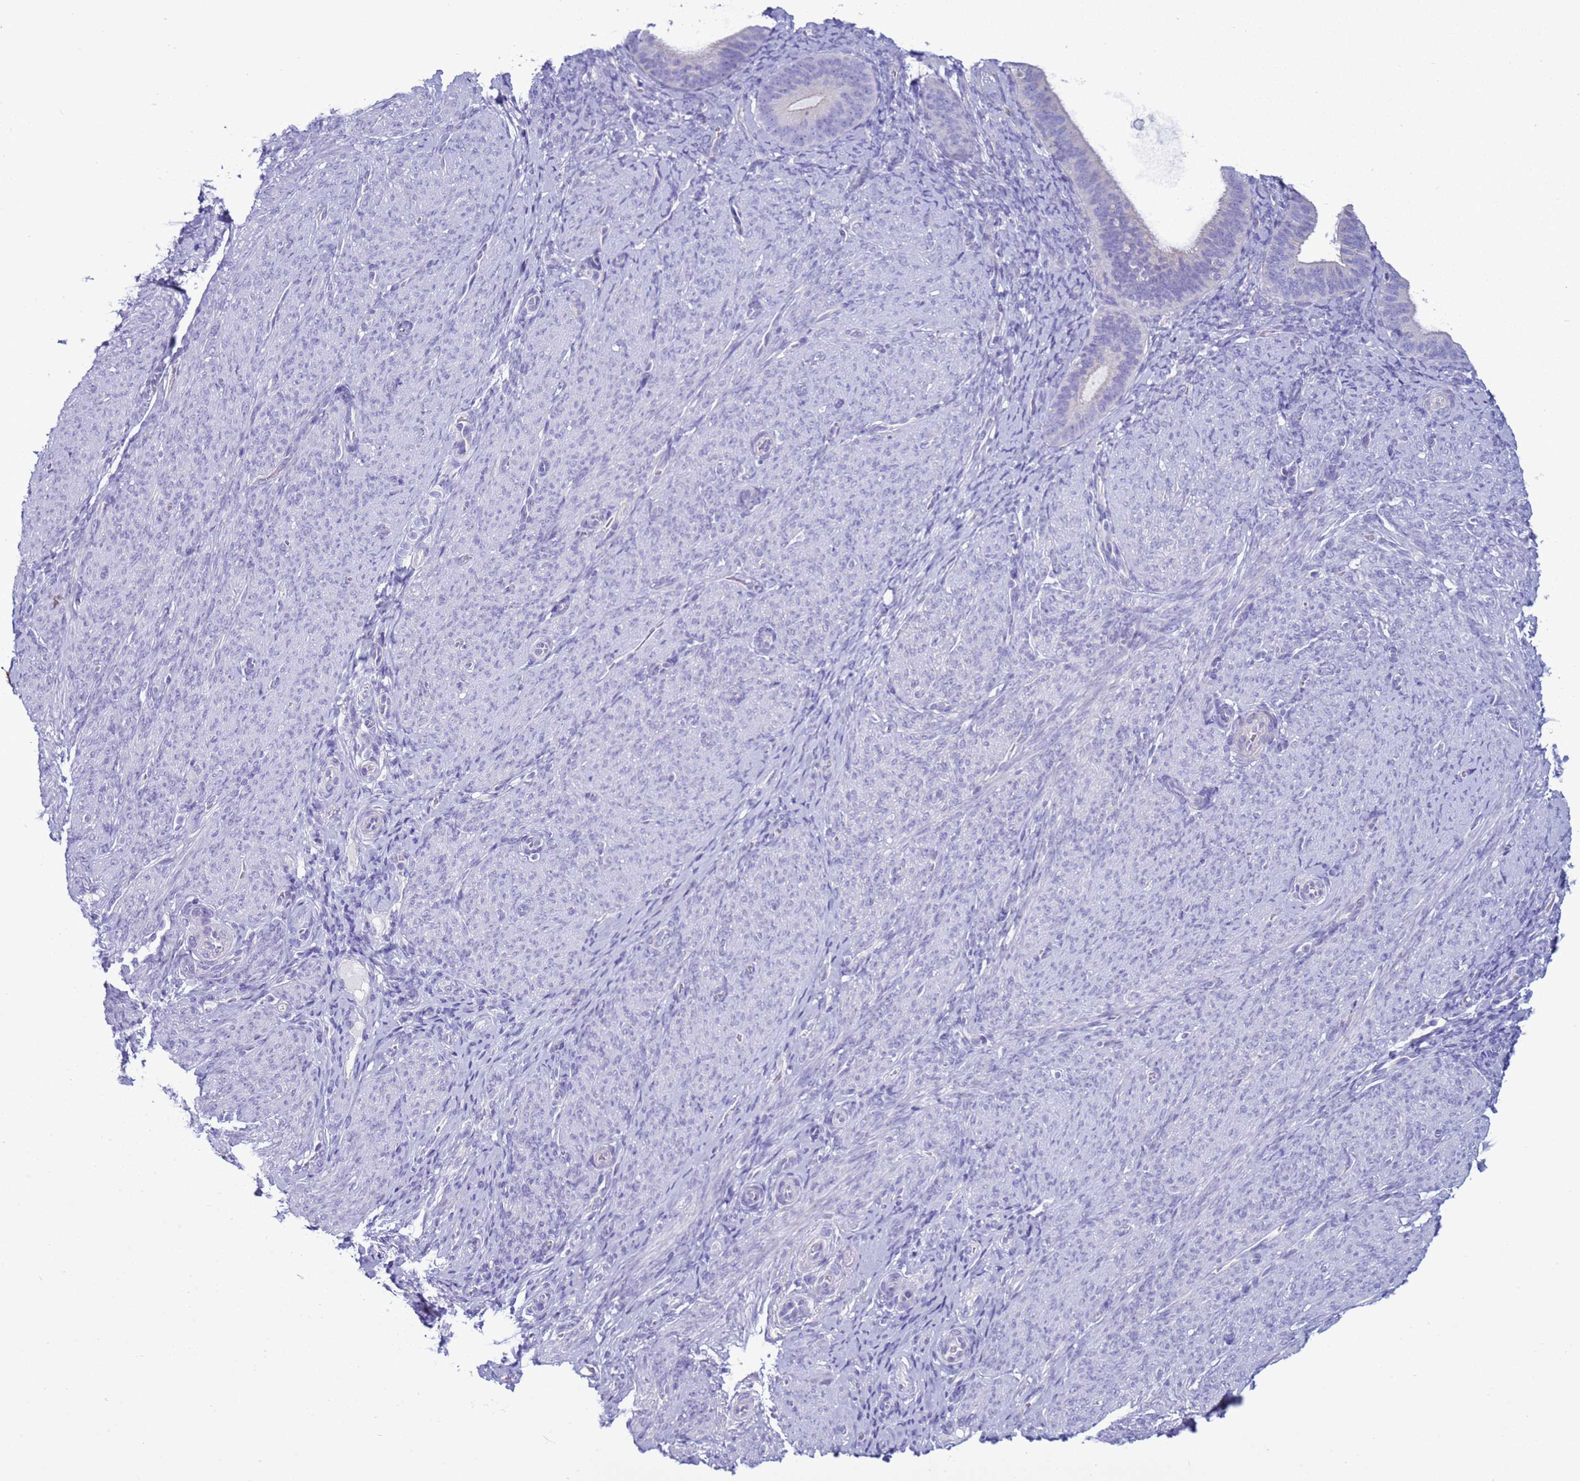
{"staining": {"intensity": "negative", "quantity": "none", "location": "none"}, "tissue": "endometrium", "cell_type": "Cells in endometrial stroma", "image_type": "normal", "snomed": [{"axis": "morphology", "description": "Normal tissue, NOS"}, {"axis": "topography", "description": "Endometrium"}], "caption": "Cells in endometrial stroma show no significant protein expression in benign endometrium.", "gene": "CST1", "patient": {"sex": "female", "age": 65}}